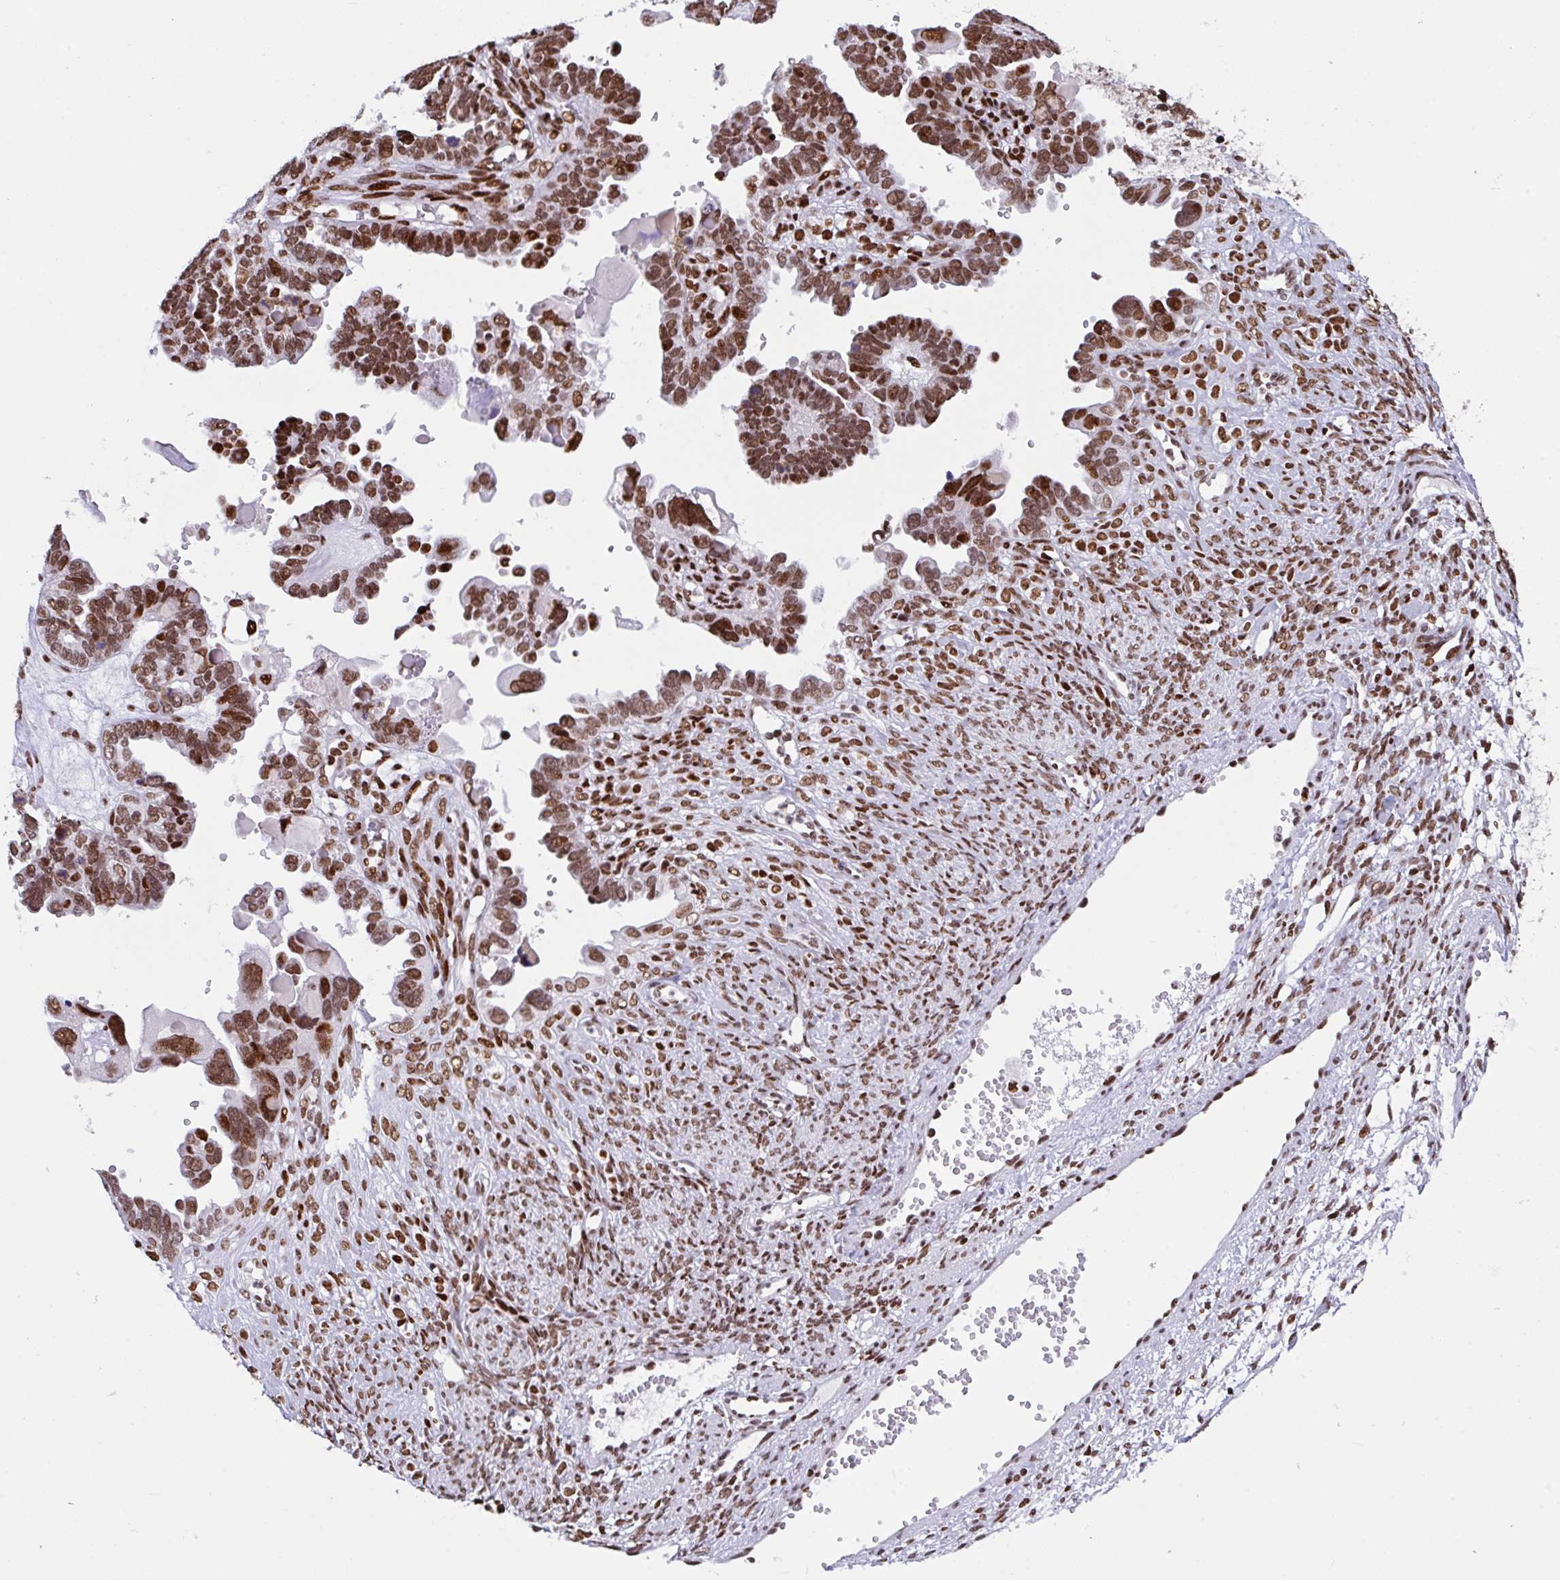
{"staining": {"intensity": "strong", "quantity": ">75%", "location": "nuclear"}, "tissue": "ovarian cancer", "cell_type": "Tumor cells", "image_type": "cancer", "snomed": [{"axis": "morphology", "description": "Cystadenocarcinoma, serous, NOS"}, {"axis": "topography", "description": "Ovary"}], "caption": "High-power microscopy captured an immunohistochemistry (IHC) photomicrograph of ovarian serous cystadenocarcinoma, revealing strong nuclear positivity in approximately >75% of tumor cells. The staining was performed using DAB to visualize the protein expression in brown, while the nuclei were stained in blue with hematoxylin (Magnification: 20x).", "gene": "CLP1", "patient": {"sex": "female", "age": 51}}